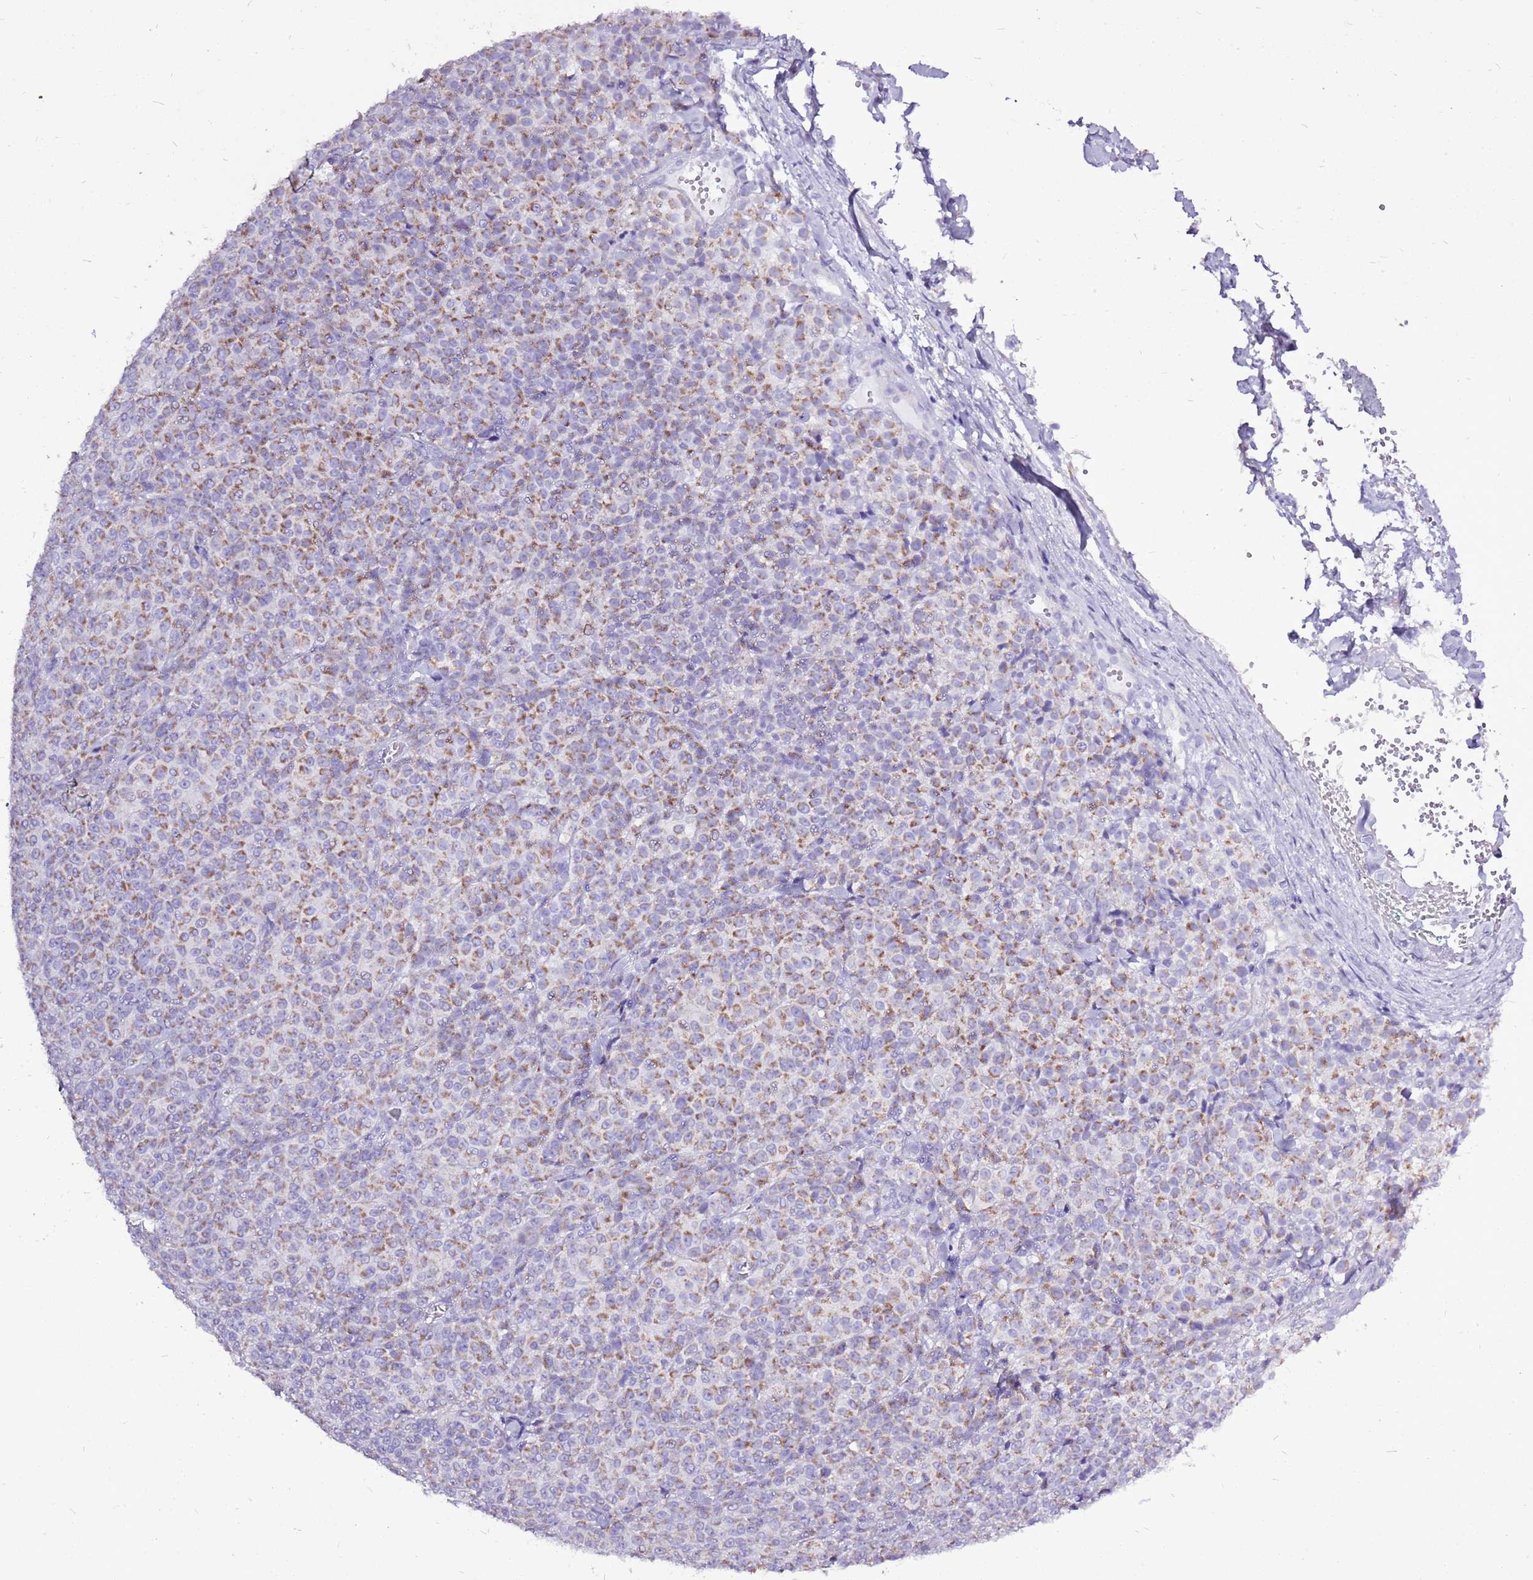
{"staining": {"intensity": "moderate", "quantity": ">75%", "location": "cytoplasmic/membranous"}, "tissue": "melanoma", "cell_type": "Tumor cells", "image_type": "cancer", "snomed": [{"axis": "morphology", "description": "Normal tissue, NOS"}, {"axis": "morphology", "description": "Malignant melanoma, NOS"}, {"axis": "topography", "description": "Skin"}], "caption": "A photomicrograph of melanoma stained for a protein exhibits moderate cytoplasmic/membranous brown staining in tumor cells. Nuclei are stained in blue.", "gene": "ACSS3", "patient": {"sex": "female", "age": 34}}